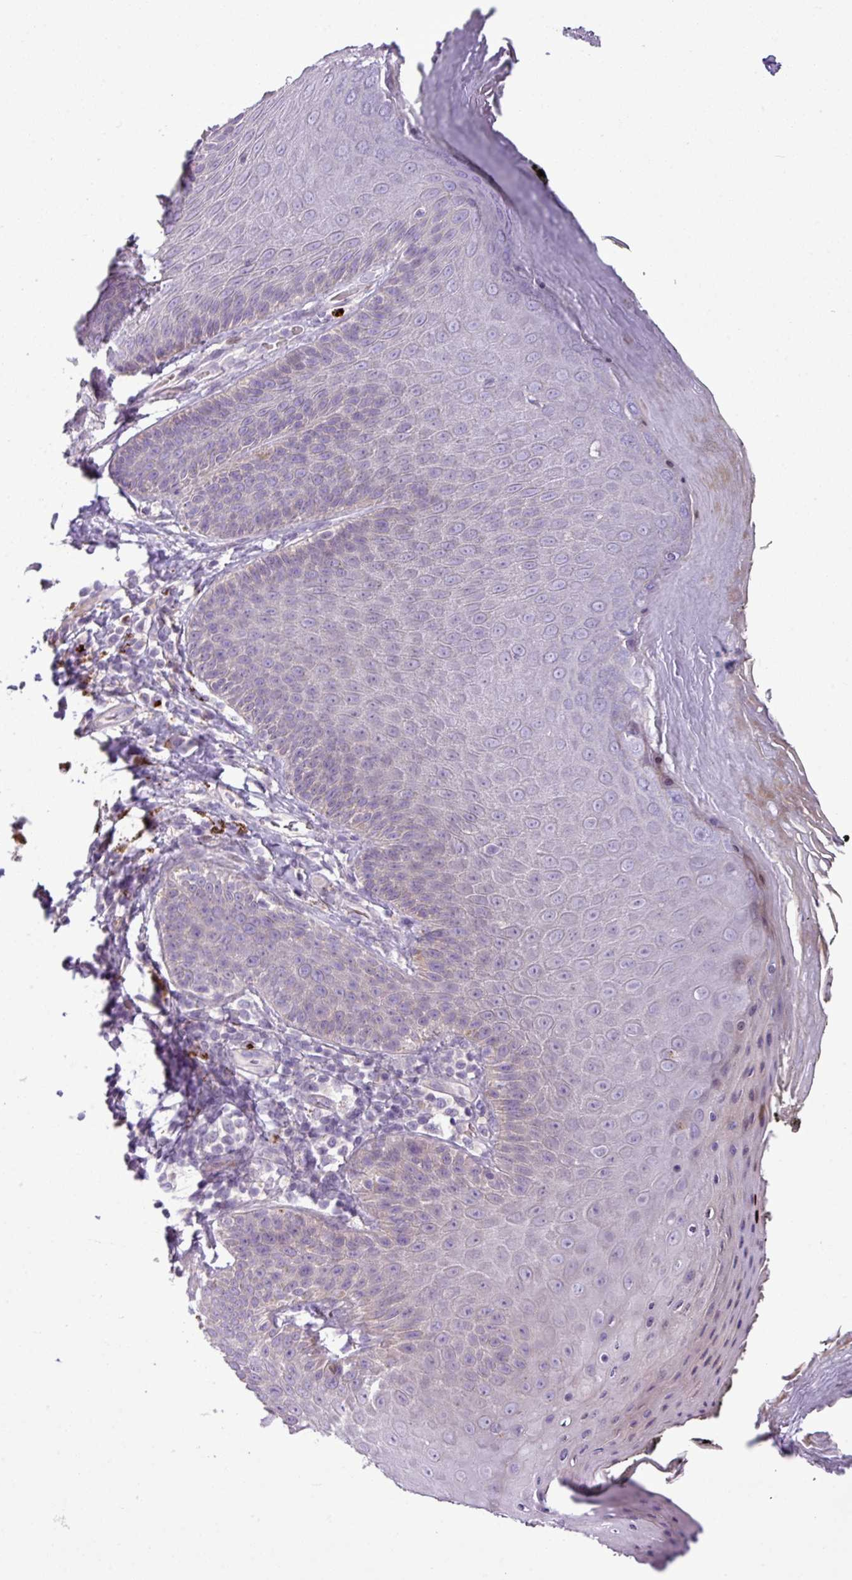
{"staining": {"intensity": "strong", "quantity": "<25%", "location": "cytoplasmic/membranous"}, "tissue": "skin", "cell_type": "Epidermal cells", "image_type": "normal", "snomed": [{"axis": "morphology", "description": "Normal tissue, NOS"}, {"axis": "topography", "description": "Anal"}, {"axis": "topography", "description": "Peripheral nerve tissue"}], "caption": "Strong cytoplasmic/membranous staining for a protein is present in about <25% of epidermal cells of benign skin using IHC.", "gene": "IL17A", "patient": {"sex": "male", "age": 53}}